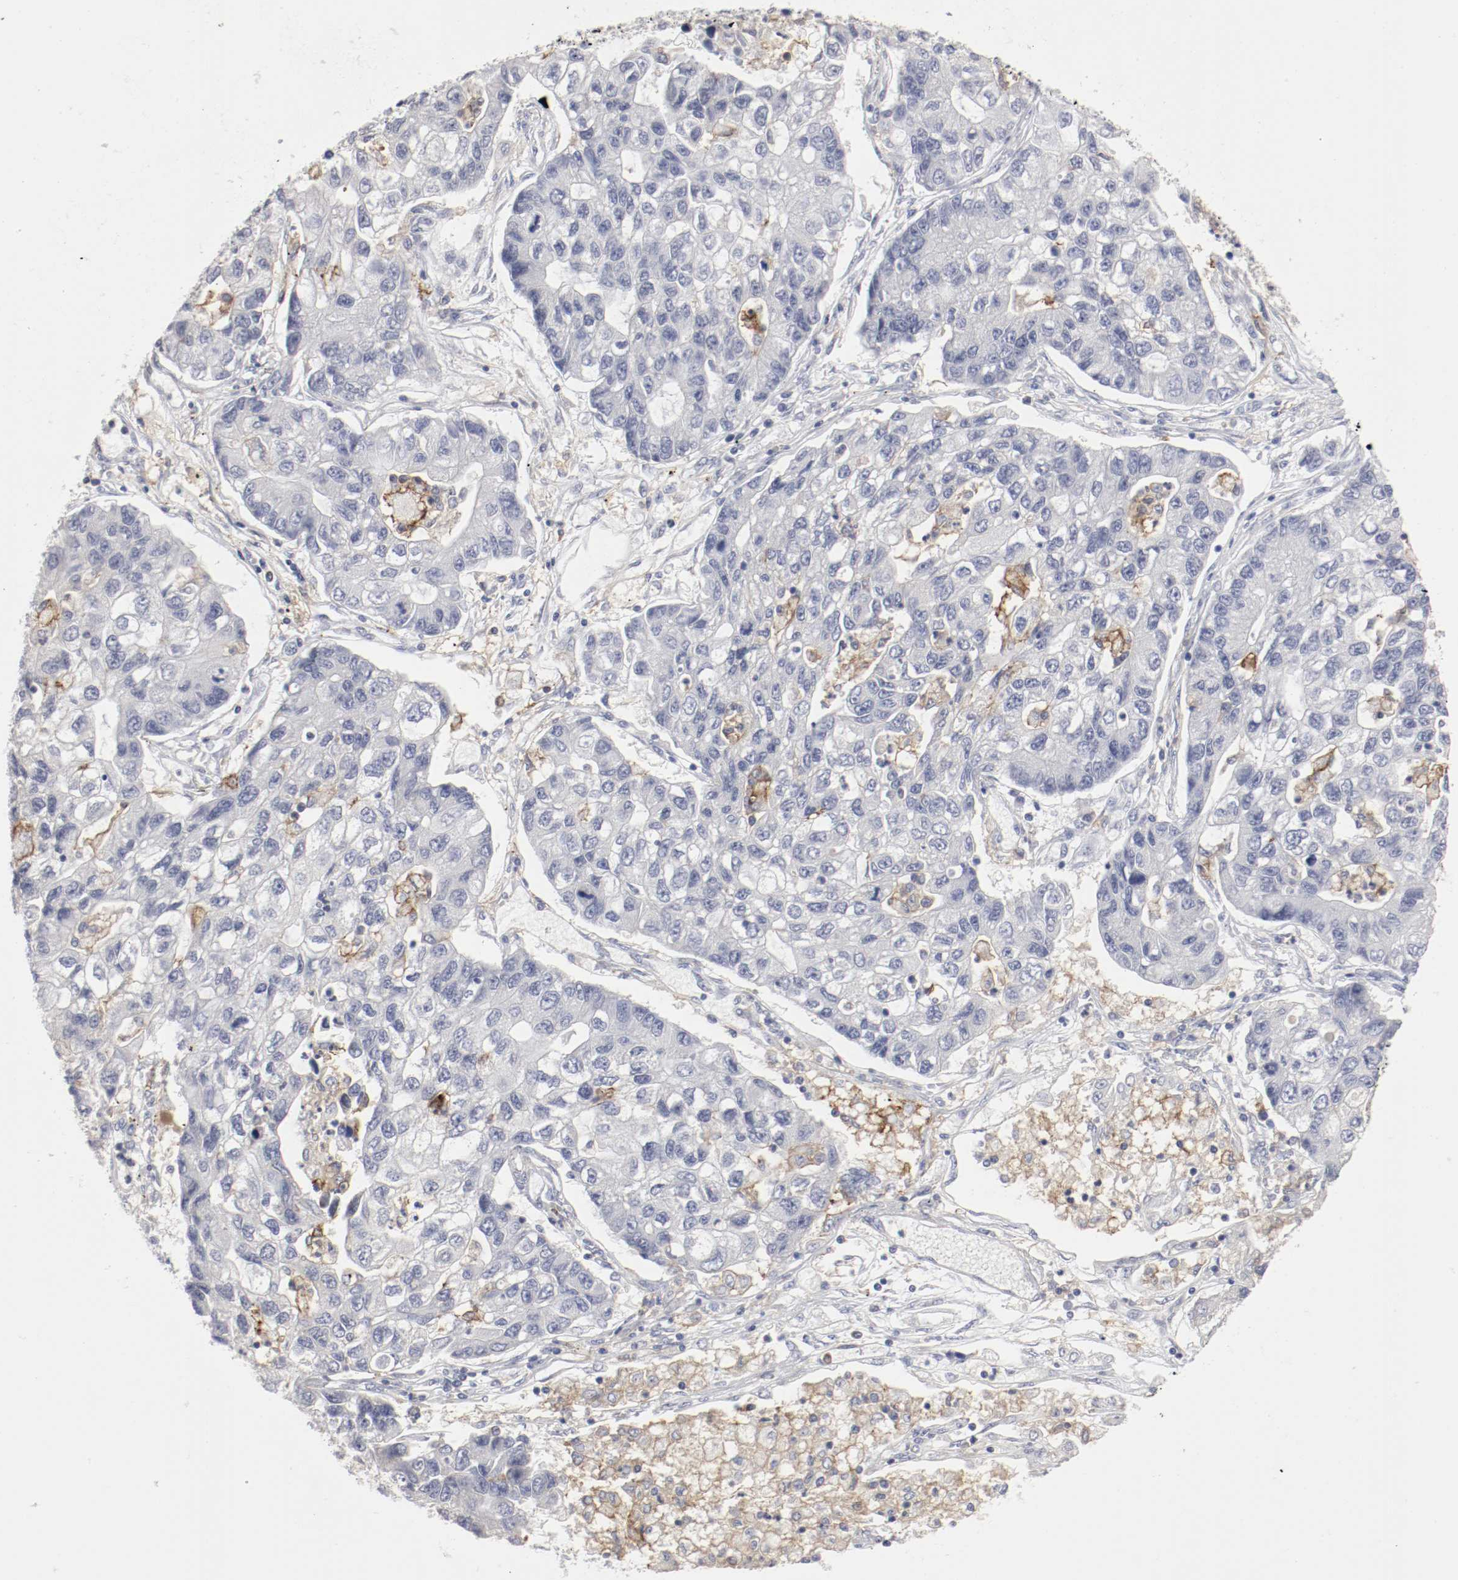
{"staining": {"intensity": "negative", "quantity": "none", "location": "none"}, "tissue": "lung cancer", "cell_type": "Tumor cells", "image_type": "cancer", "snomed": [{"axis": "morphology", "description": "Adenocarcinoma, NOS"}, {"axis": "topography", "description": "Lung"}], "caption": "DAB (3,3'-diaminobenzidine) immunohistochemical staining of lung cancer (adenocarcinoma) shows no significant expression in tumor cells. (Immunohistochemistry (ihc), brightfield microscopy, high magnification).", "gene": "ITGAX", "patient": {"sex": "female", "age": 51}}